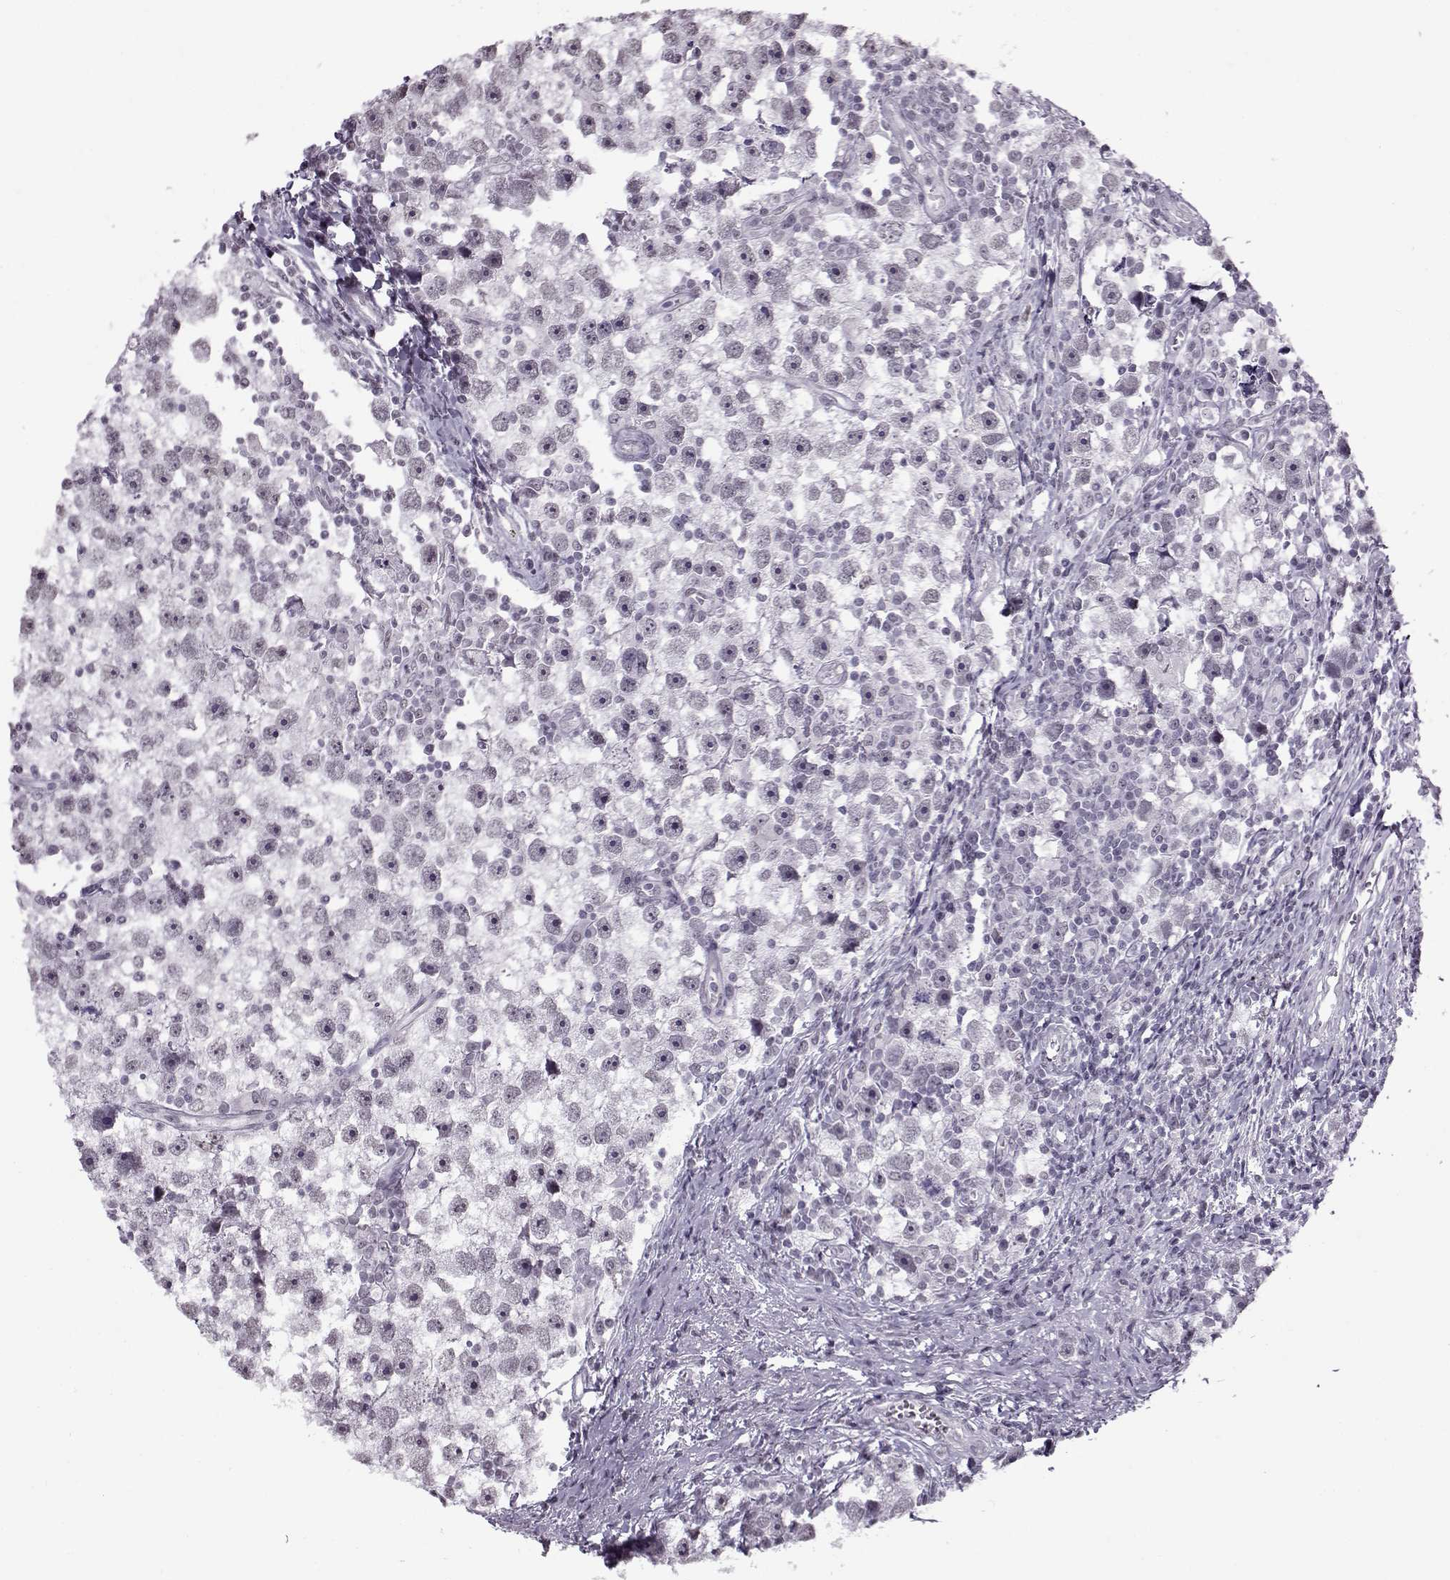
{"staining": {"intensity": "negative", "quantity": "none", "location": "none"}, "tissue": "testis cancer", "cell_type": "Tumor cells", "image_type": "cancer", "snomed": [{"axis": "morphology", "description": "Seminoma, NOS"}, {"axis": "topography", "description": "Testis"}], "caption": "This histopathology image is of seminoma (testis) stained with immunohistochemistry to label a protein in brown with the nuclei are counter-stained blue. There is no positivity in tumor cells.", "gene": "PRMT8", "patient": {"sex": "male", "age": 30}}